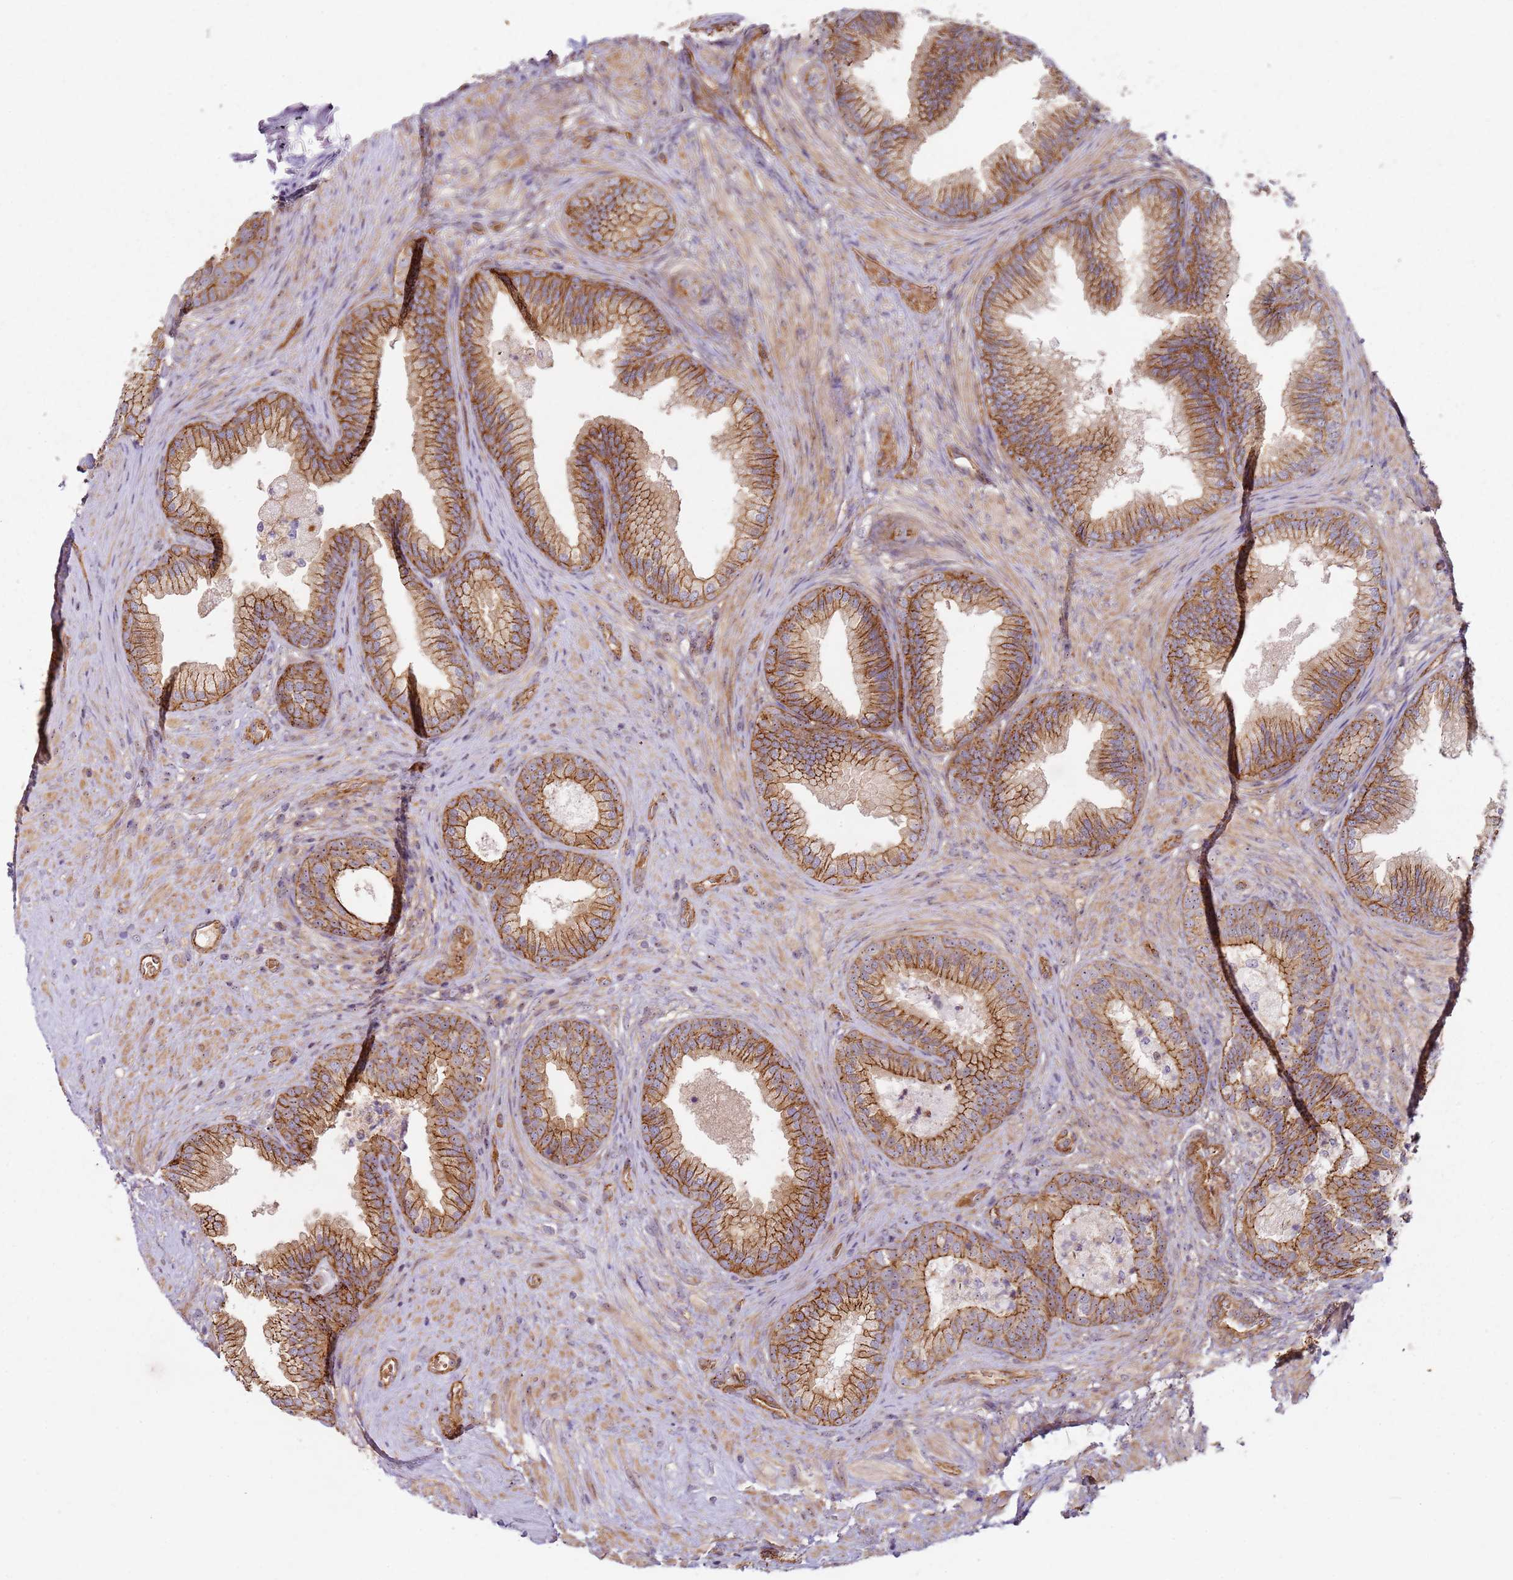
{"staining": {"intensity": "moderate", "quantity": ">75%", "location": "cytoplasmic/membranous"}, "tissue": "prostate", "cell_type": "Glandular cells", "image_type": "normal", "snomed": [{"axis": "morphology", "description": "Normal tissue, NOS"}, {"axis": "topography", "description": "Prostate"}], "caption": "A photomicrograph of prostate stained for a protein displays moderate cytoplasmic/membranous brown staining in glandular cells. The staining is performed using DAB brown chromogen to label protein expression. The nuclei are counter-stained blue using hematoxylin.", "gene": "C2CD4B", "patient": {"sex": "male", "age": 76}}